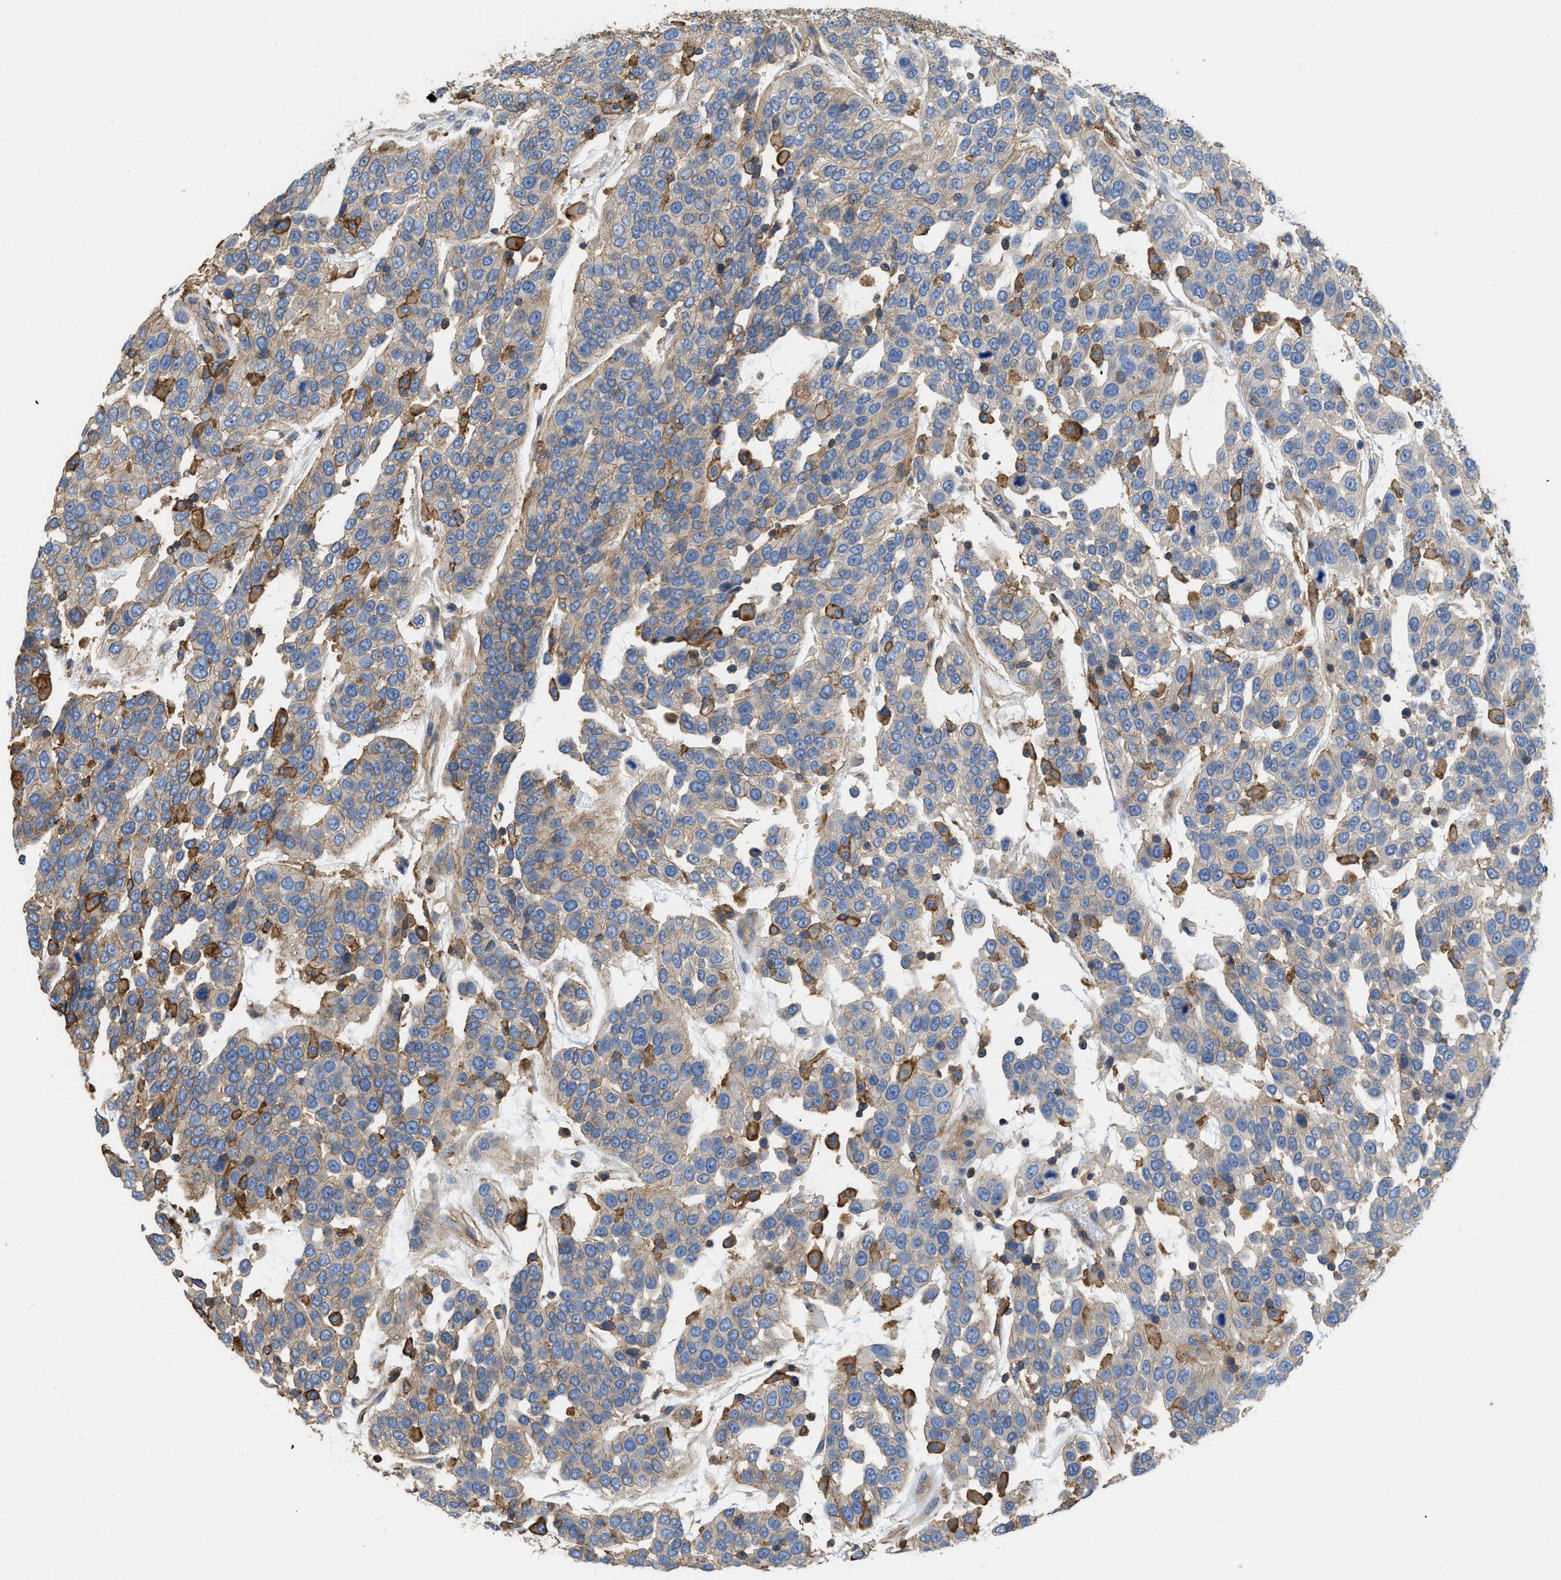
{"staining": {"intensity": "moderate", "quantity": "<25%", "location": "cytoplasmic/membranous"}, "tissue": "urothelial cancer", "cell_type": "Tumor cells", "image_type": "cancer", "snomed": [{"axis": "morphology", "description": "Urothelial carcinoma, High grade"}, {"axis": "topography", "description": "Urinary bladder"}], "caption": "Tumor cells reveal moderate cytoplasmic/membranous staining in approximately <25% of cells in urothelial carcinoma (high-grade).", "gene": "GNB4", "patient": {"sex": "female", "age": 80}}